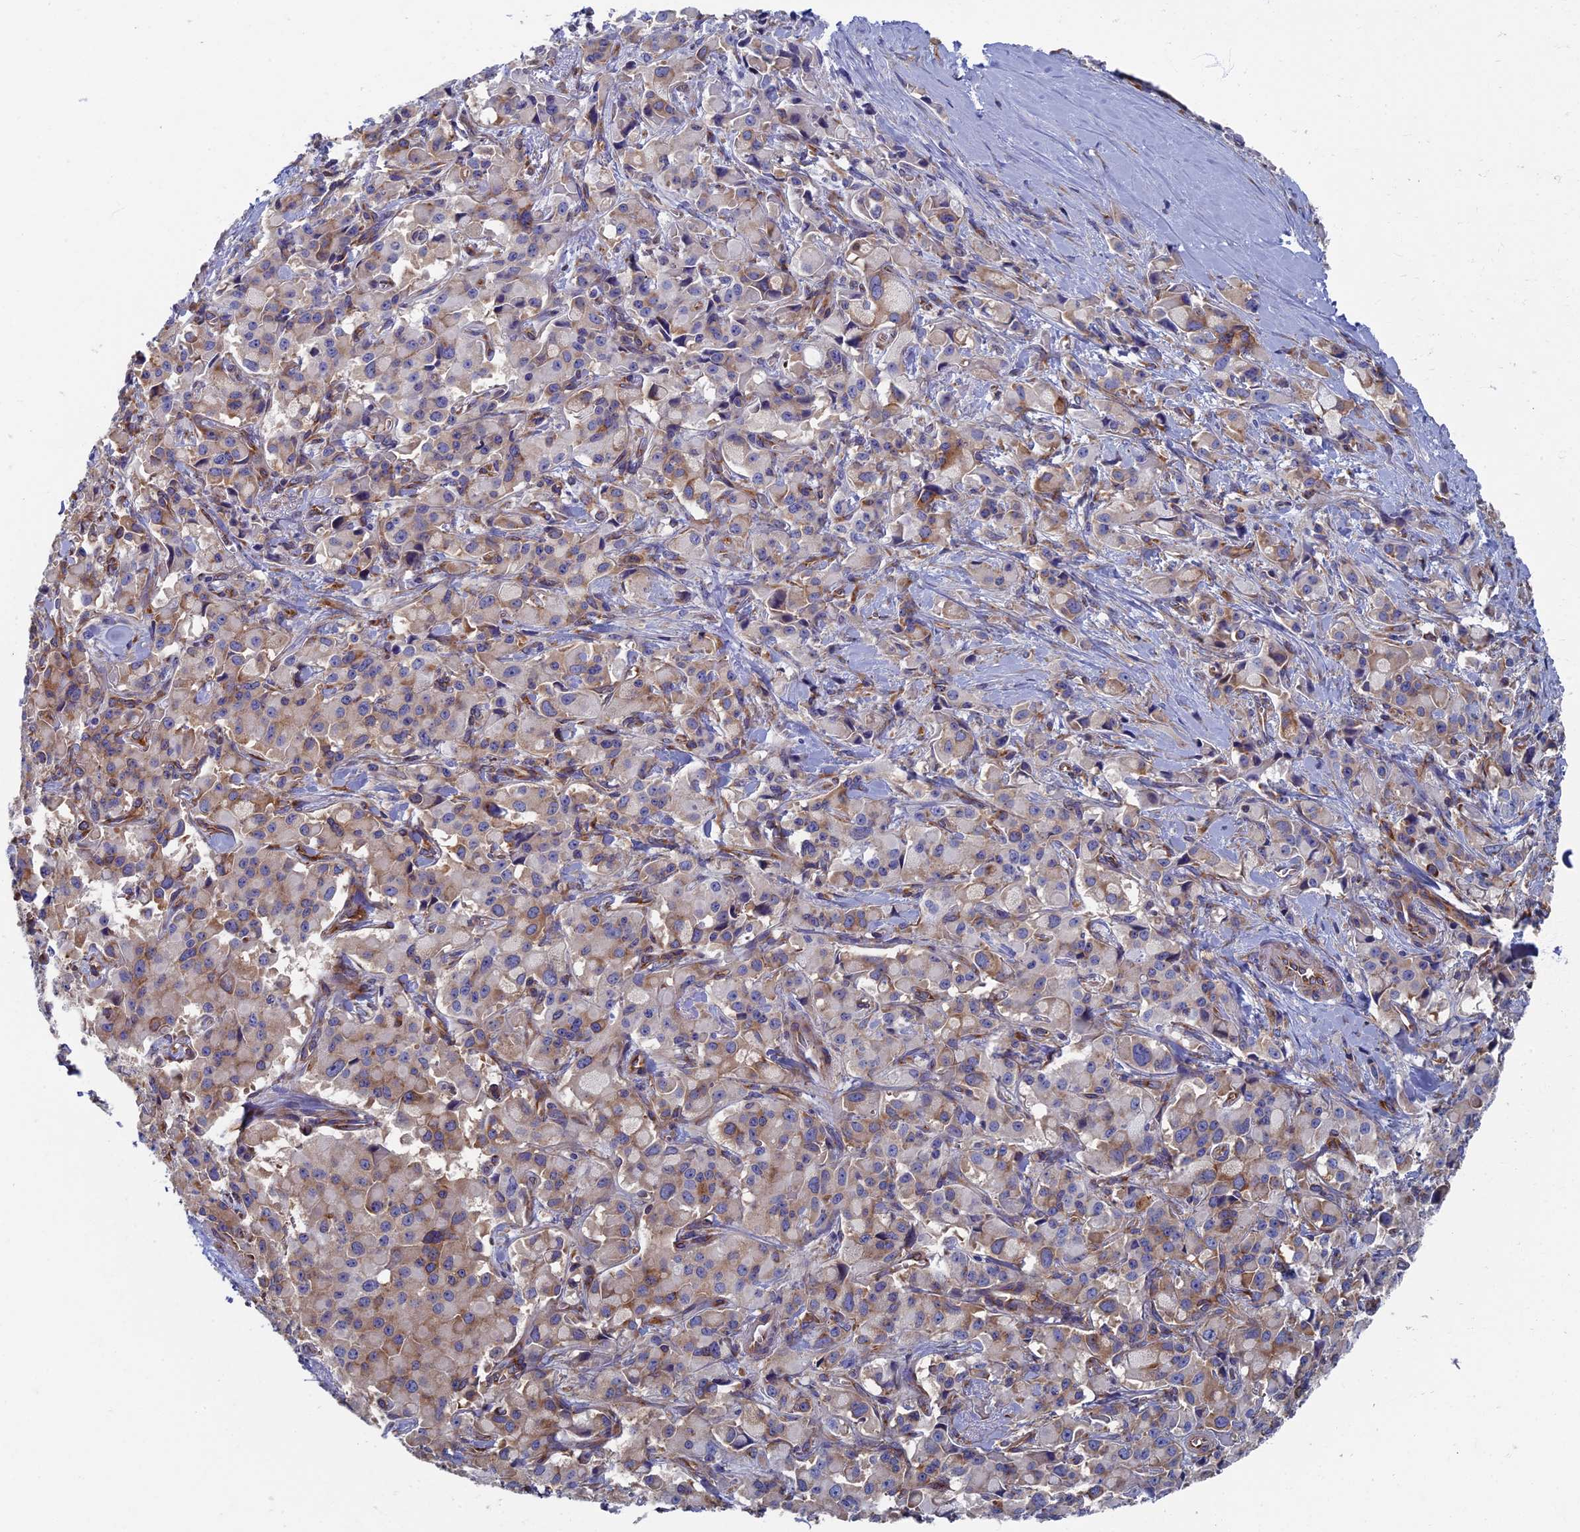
{"staining": {"intensity": "weak", "quantity": "<25%", "location": "cytoplasmic/membranous"}, "tissue": "pancreatic cancer", "cell_type": "Tumor cells", "image_type": "cancer", "snomed": [{"axis": "morphology", "description": "Adenocarcinoma, NOS"}, {"axis": "topography", "description": "Pancreas"}], "caption": "Image shows no protein positivity in tumor cells of pancreatic adenocarcinoma tissue.", "gene": "YBX1", "patient": {"sex": "male", "age": 65}}